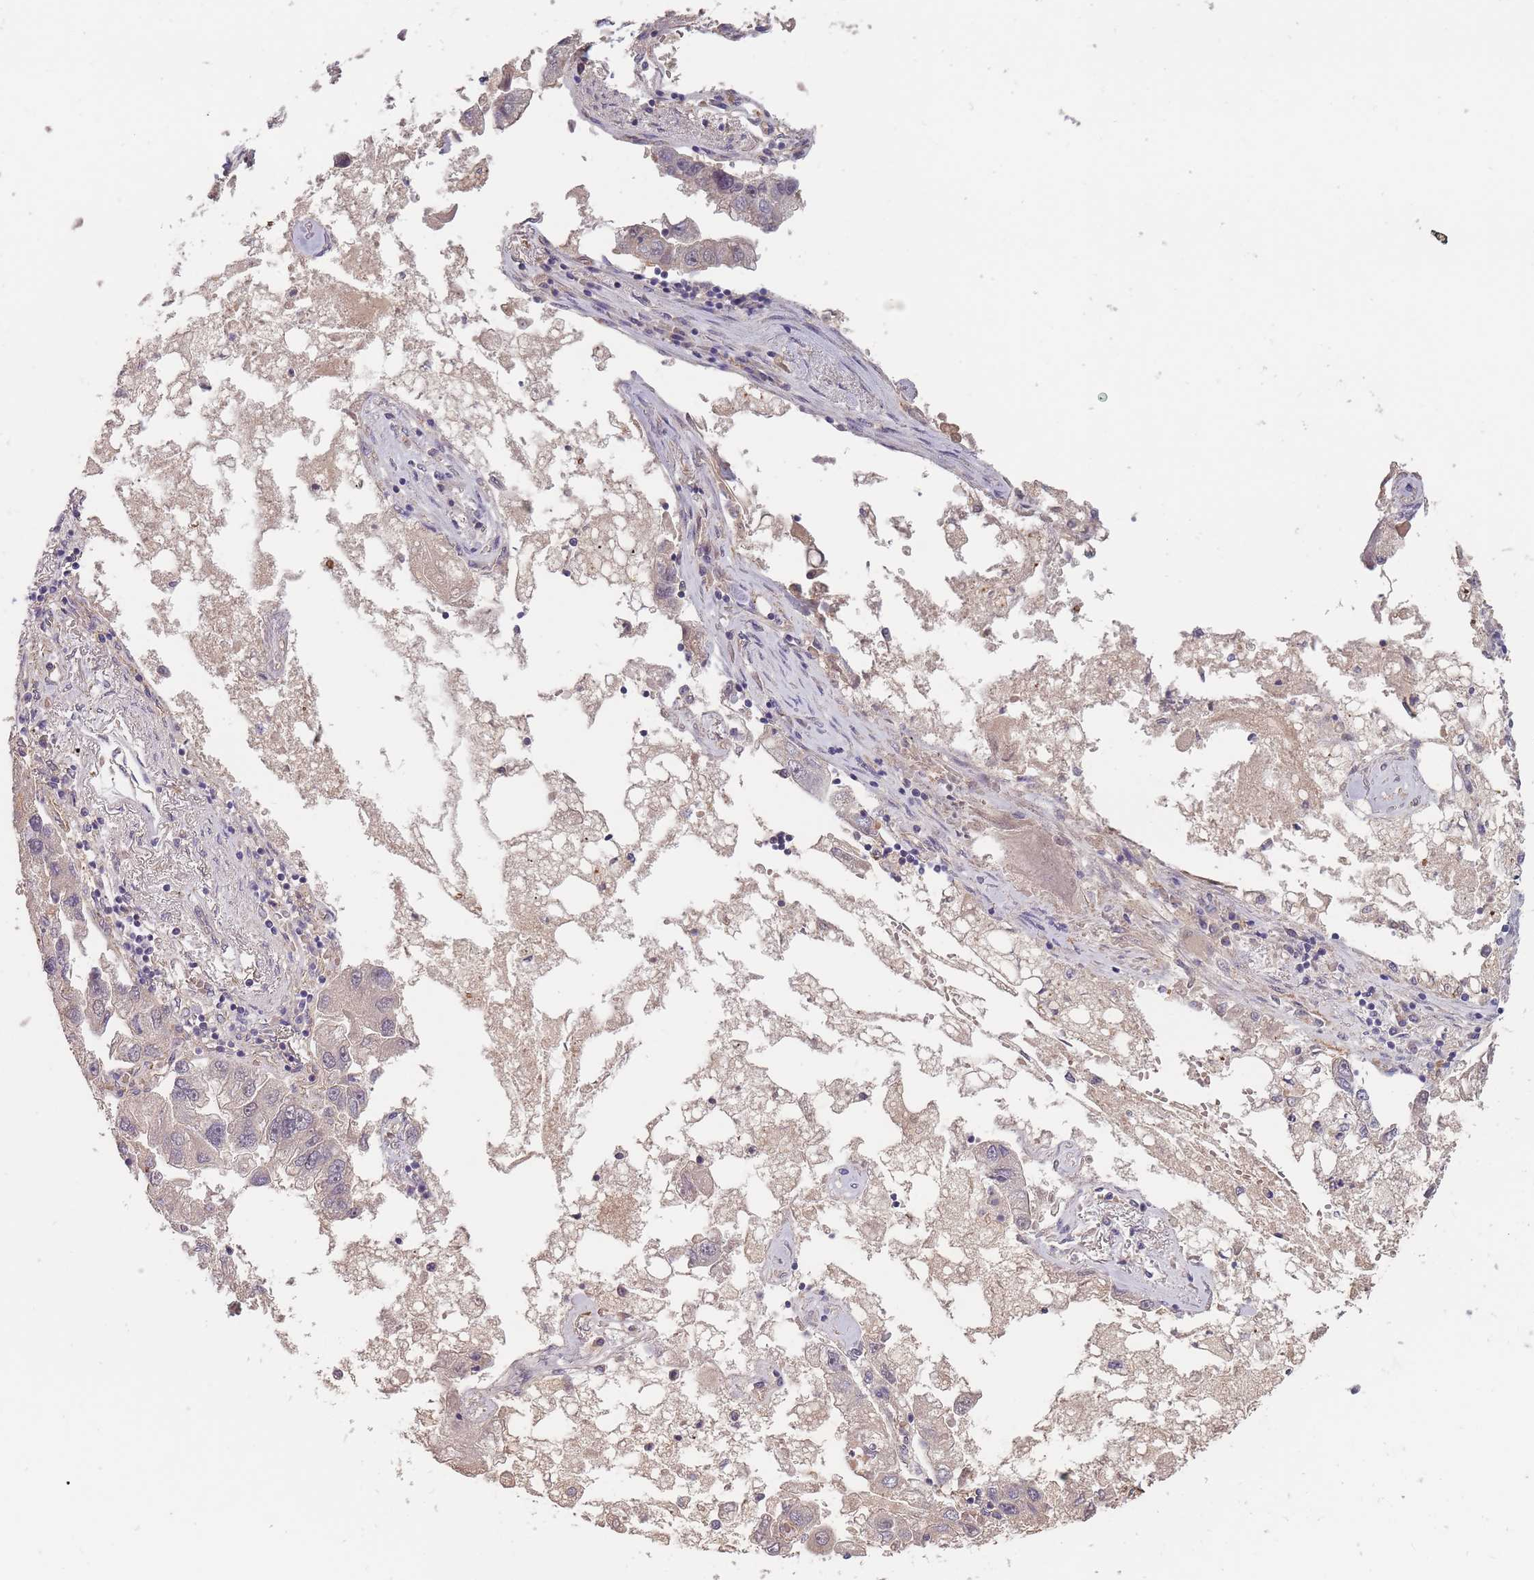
{"staining": {"intensity": "negative", "quantity": "none", "location": "none"}, "tissue": "lung cancer", "cell_type": "Tumor cells", "image_type": "cancer", "snomed": [{"axis": "morphology", "description": "Adenocarcinoma, NOS"}, {"axis": "topography", "description": "Lung"}], "caption": "This micrograph is of lung adenocarcinoma stained with IHC to label a protein in brown with the nuclei are counter-stained blue. There is no staining in tumor cells.", "gene": "KIAA1755", "patient": {"sex": "female", "age": 54}}